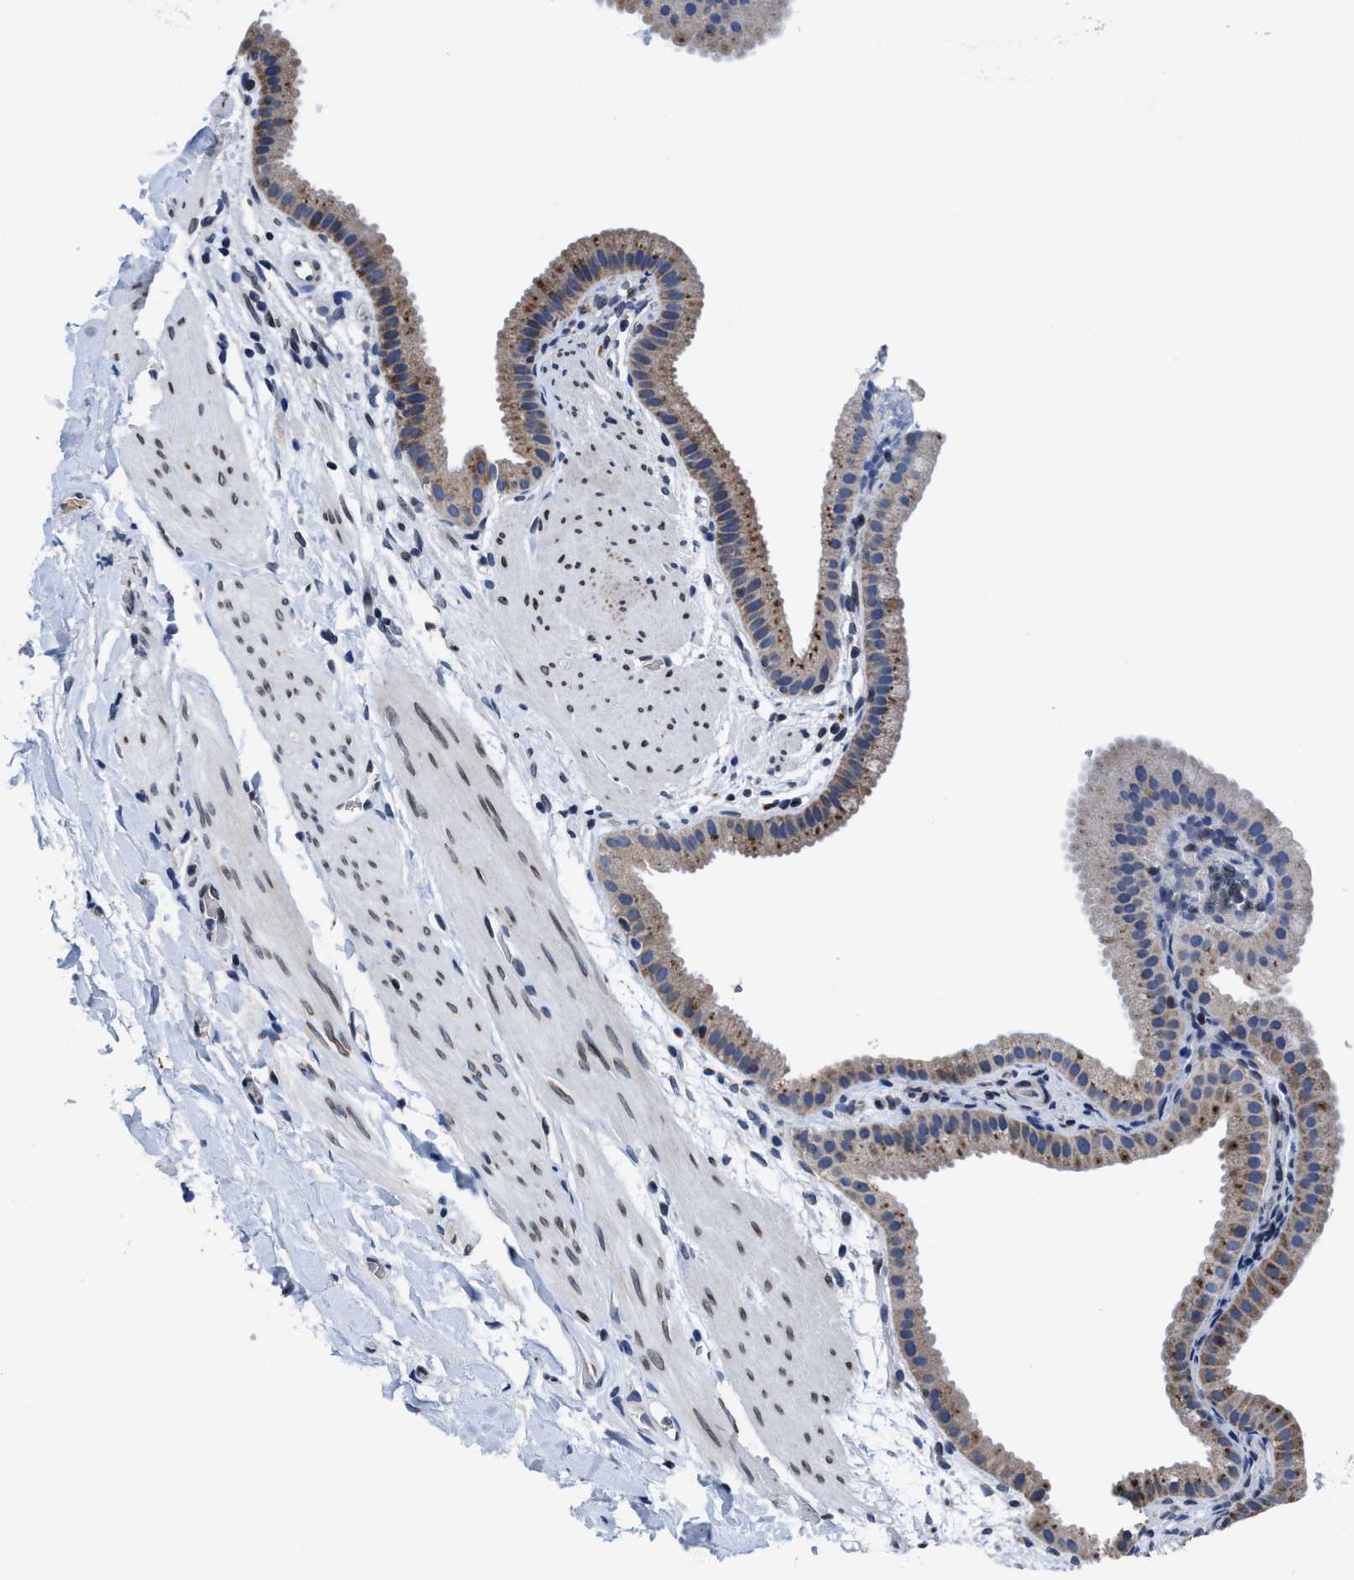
{"staining": {"intensity": "moderate", "quantity": ">75%", "location": "cytoplasmic/membranous"}, "tissue": "gallbladder", "cell_type": "Glandular cells", "image_type": "normal", "snomed": [{"axis": "morphology", "description": "Normal tissue, NOS"}, {"axis": "topography", "description": "Gallbladder"}], "caption": "A brown stain shows moderate cytoplasmic/membranous staining of a protein in glandular cells of benign gallbladder.", "gene": "CACNA1D", "patient": {"sex": "female", "age": 64}}